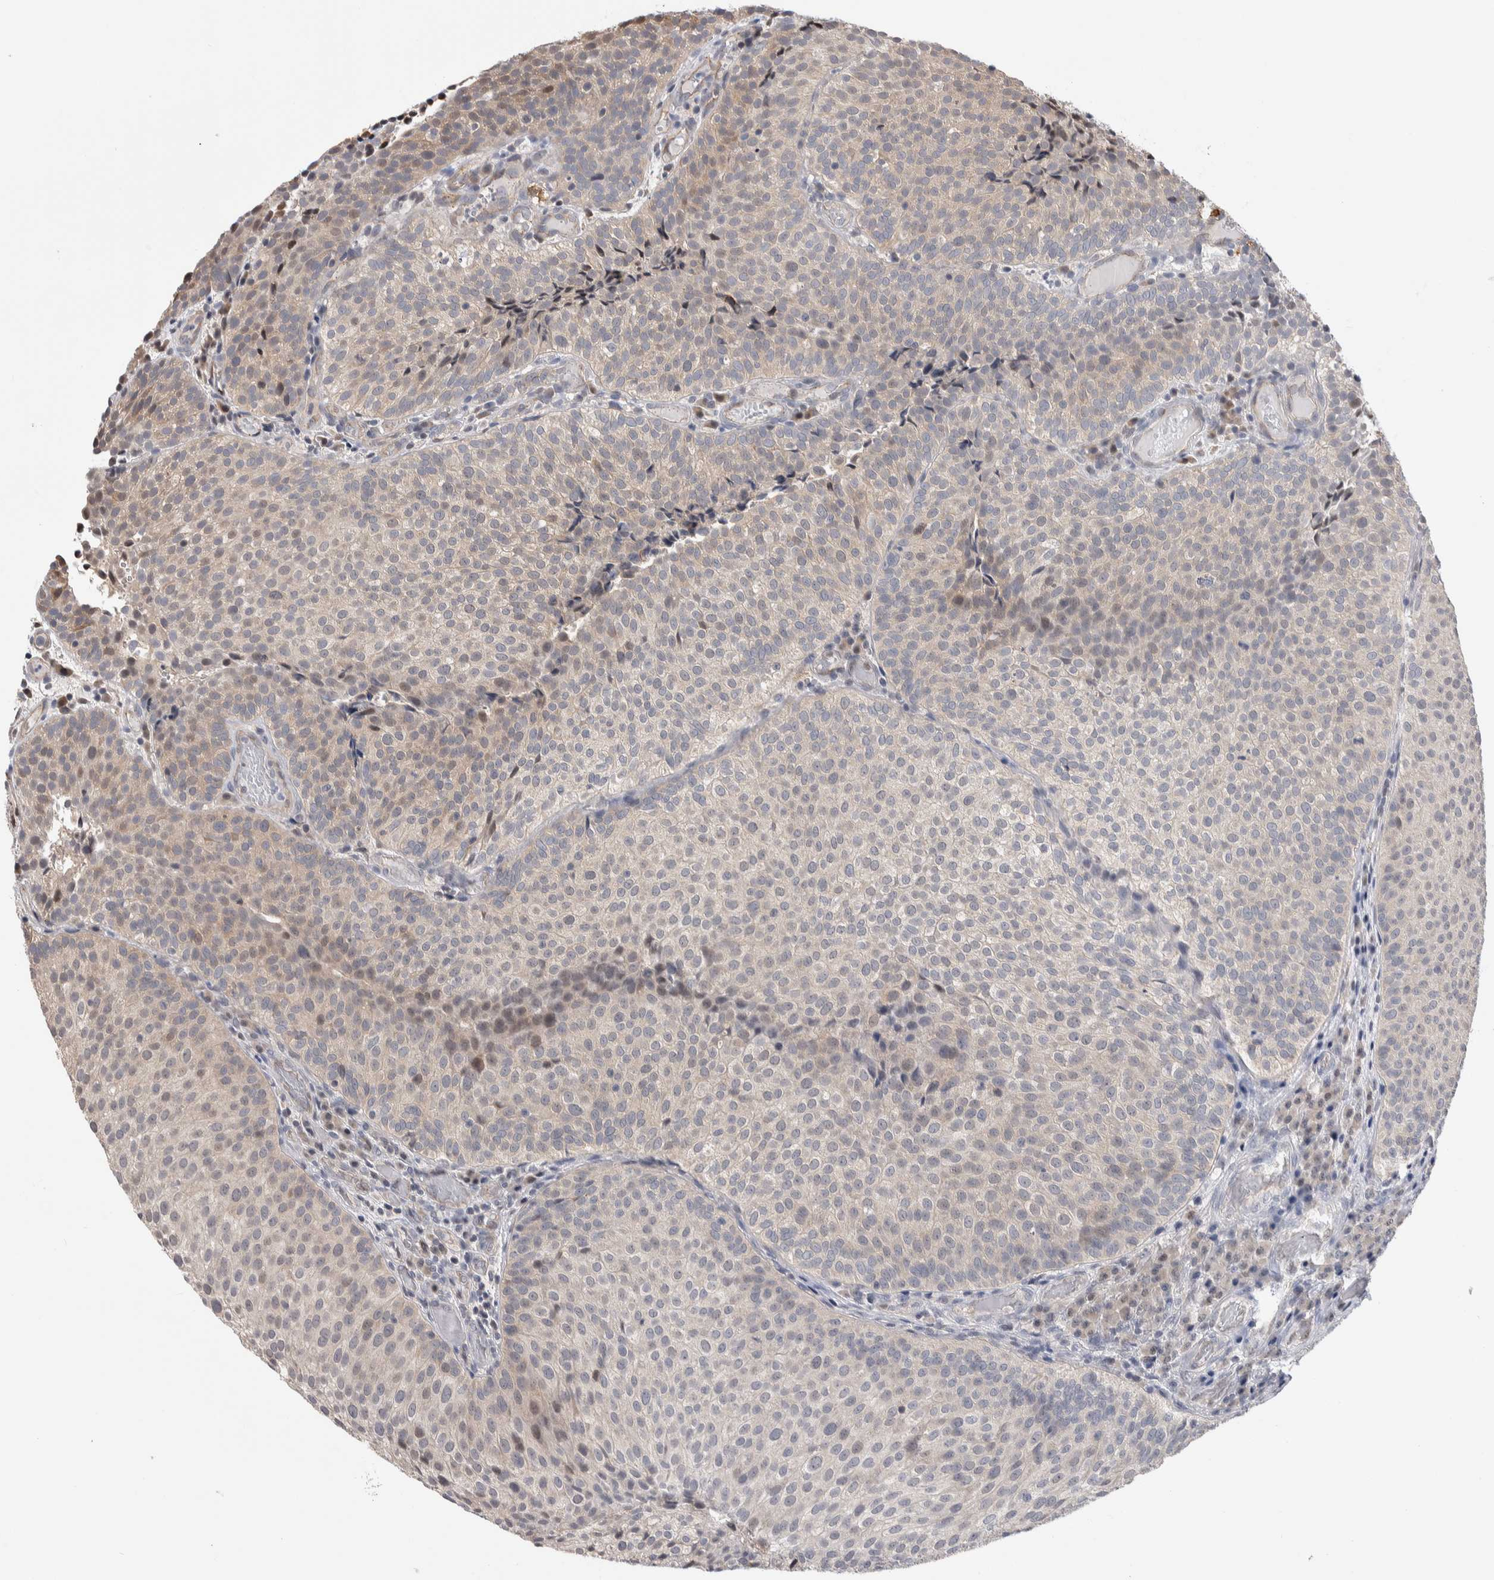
{"staining": {"intensity": "weak", "quantity": "<25%", "location": "cytoplasmic/membranous,nuclear"}, "tissue": "urothelial cancer", "cell_type": "Tumor cells", "image_type": "cancer", "snomed": [{"axis": "morphology", "description": "Urothelial carcinoma, Low grade"}, {"axis": "topography", "description": "Urinary bladder"}], "caption": "Immunohistochemistry histopathology image of urothelial carcinoma (low-grade) stained for a protein (brown), which shows no expression in tumor cells. (Stains: DAB (3,3'-diaminobenzidine) IHC with hematoxylin counter stain, Microscopy: brightfield microscopy at high magnification).", "gene": "ZBTB49", "patient": {"sex": "male", "age": 86}}